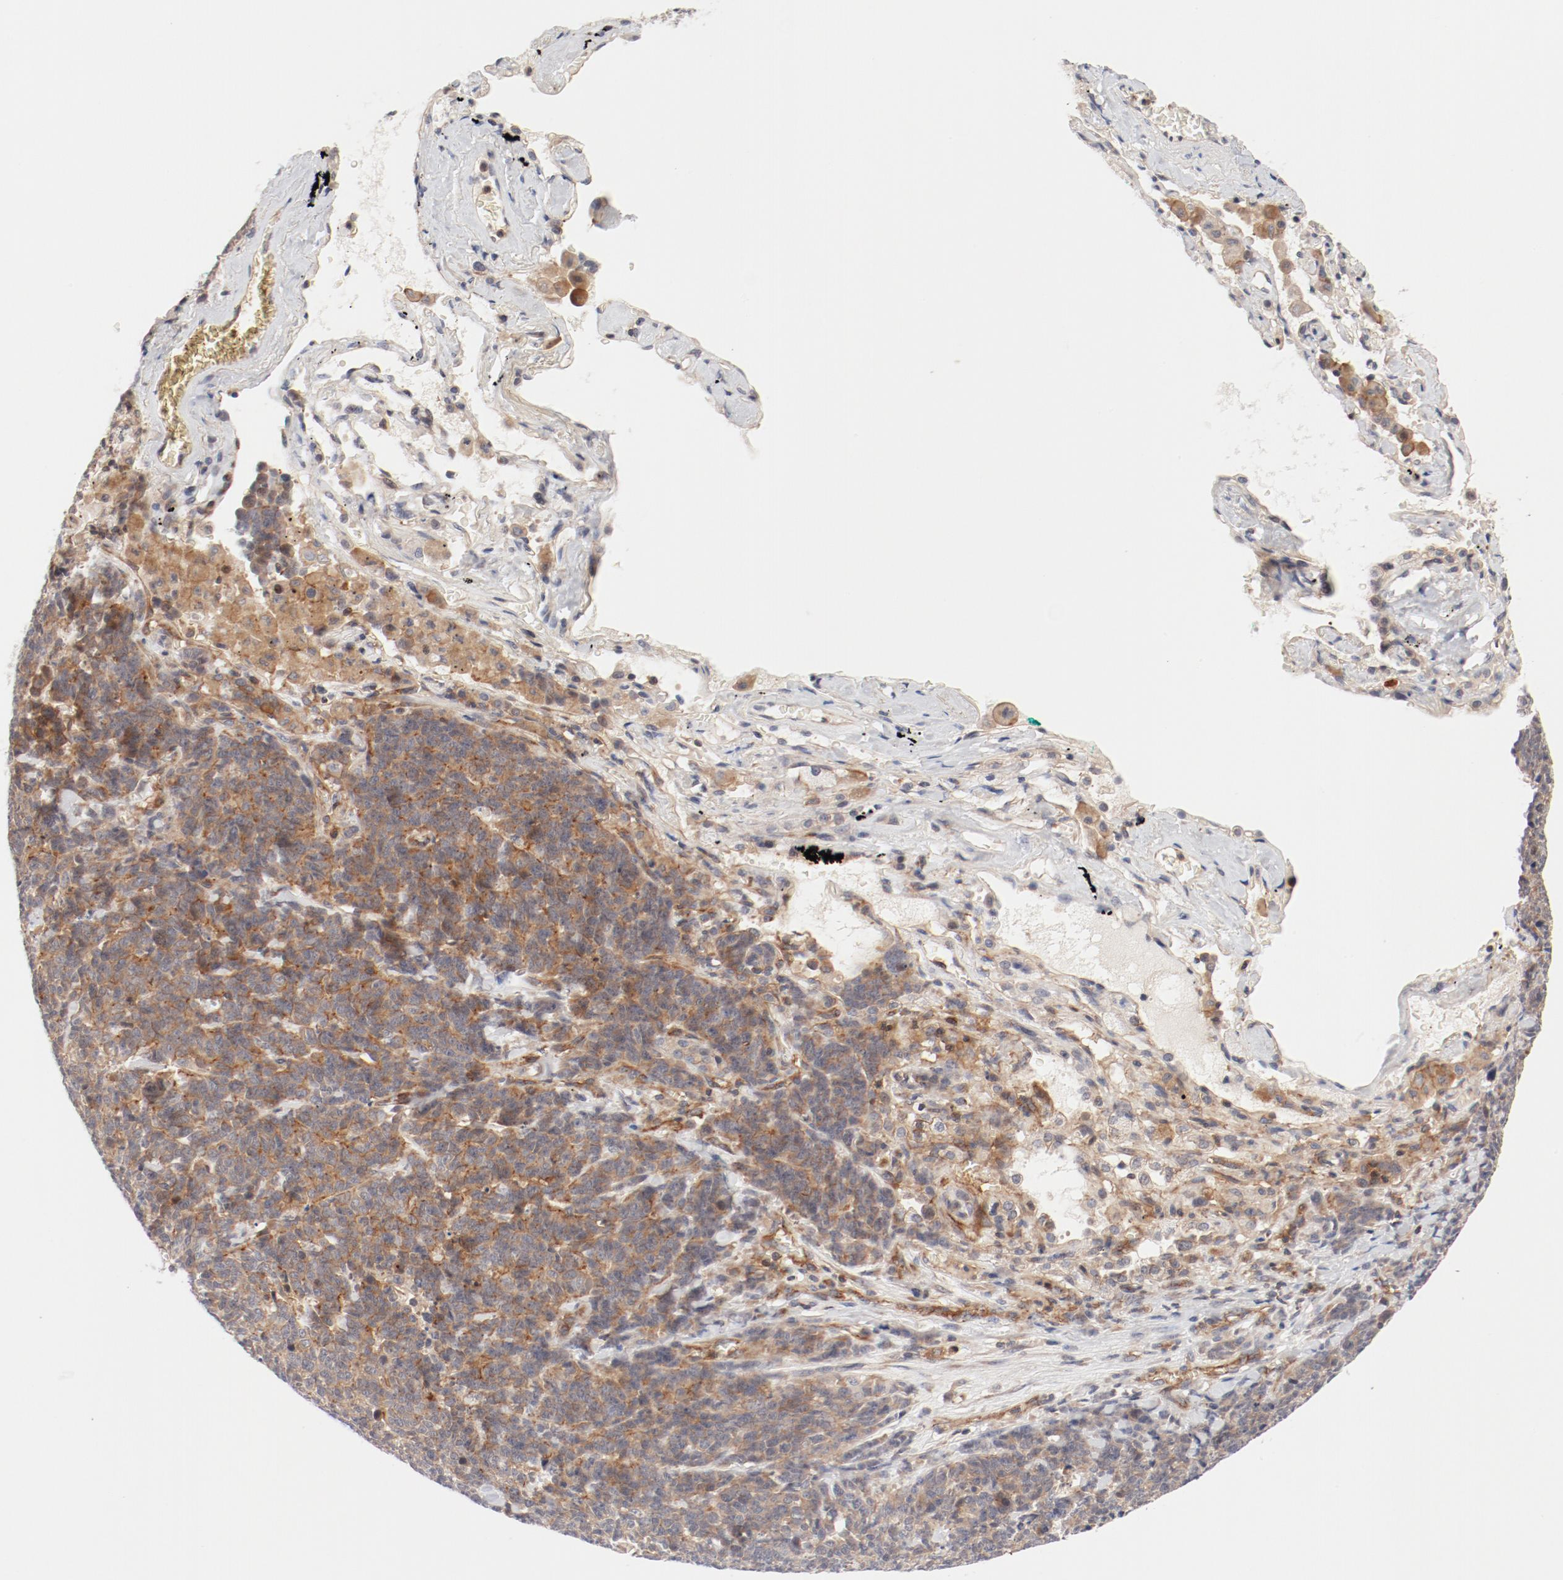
{"staining": {"intensity": "strong", "quantity": ">75%", "location": "cytoplasmic/membranous"}, "tissue": "lung cancer", "cell_type": "Tumor cells", "image_type": "cancer", "snomed": [{"axis": "morphology", "description": "Neoplasm, malignant, NOS"}, {"axis": "topography", "description": "Lung"}], "caption": "Human lung cancer stained with a brown dye reveals strong cytoplasmic/membranous positive staining in approximately >75% of tumor cells.", "gene": "ZNF267", "patient": {"sex": "female", "age": 58}}